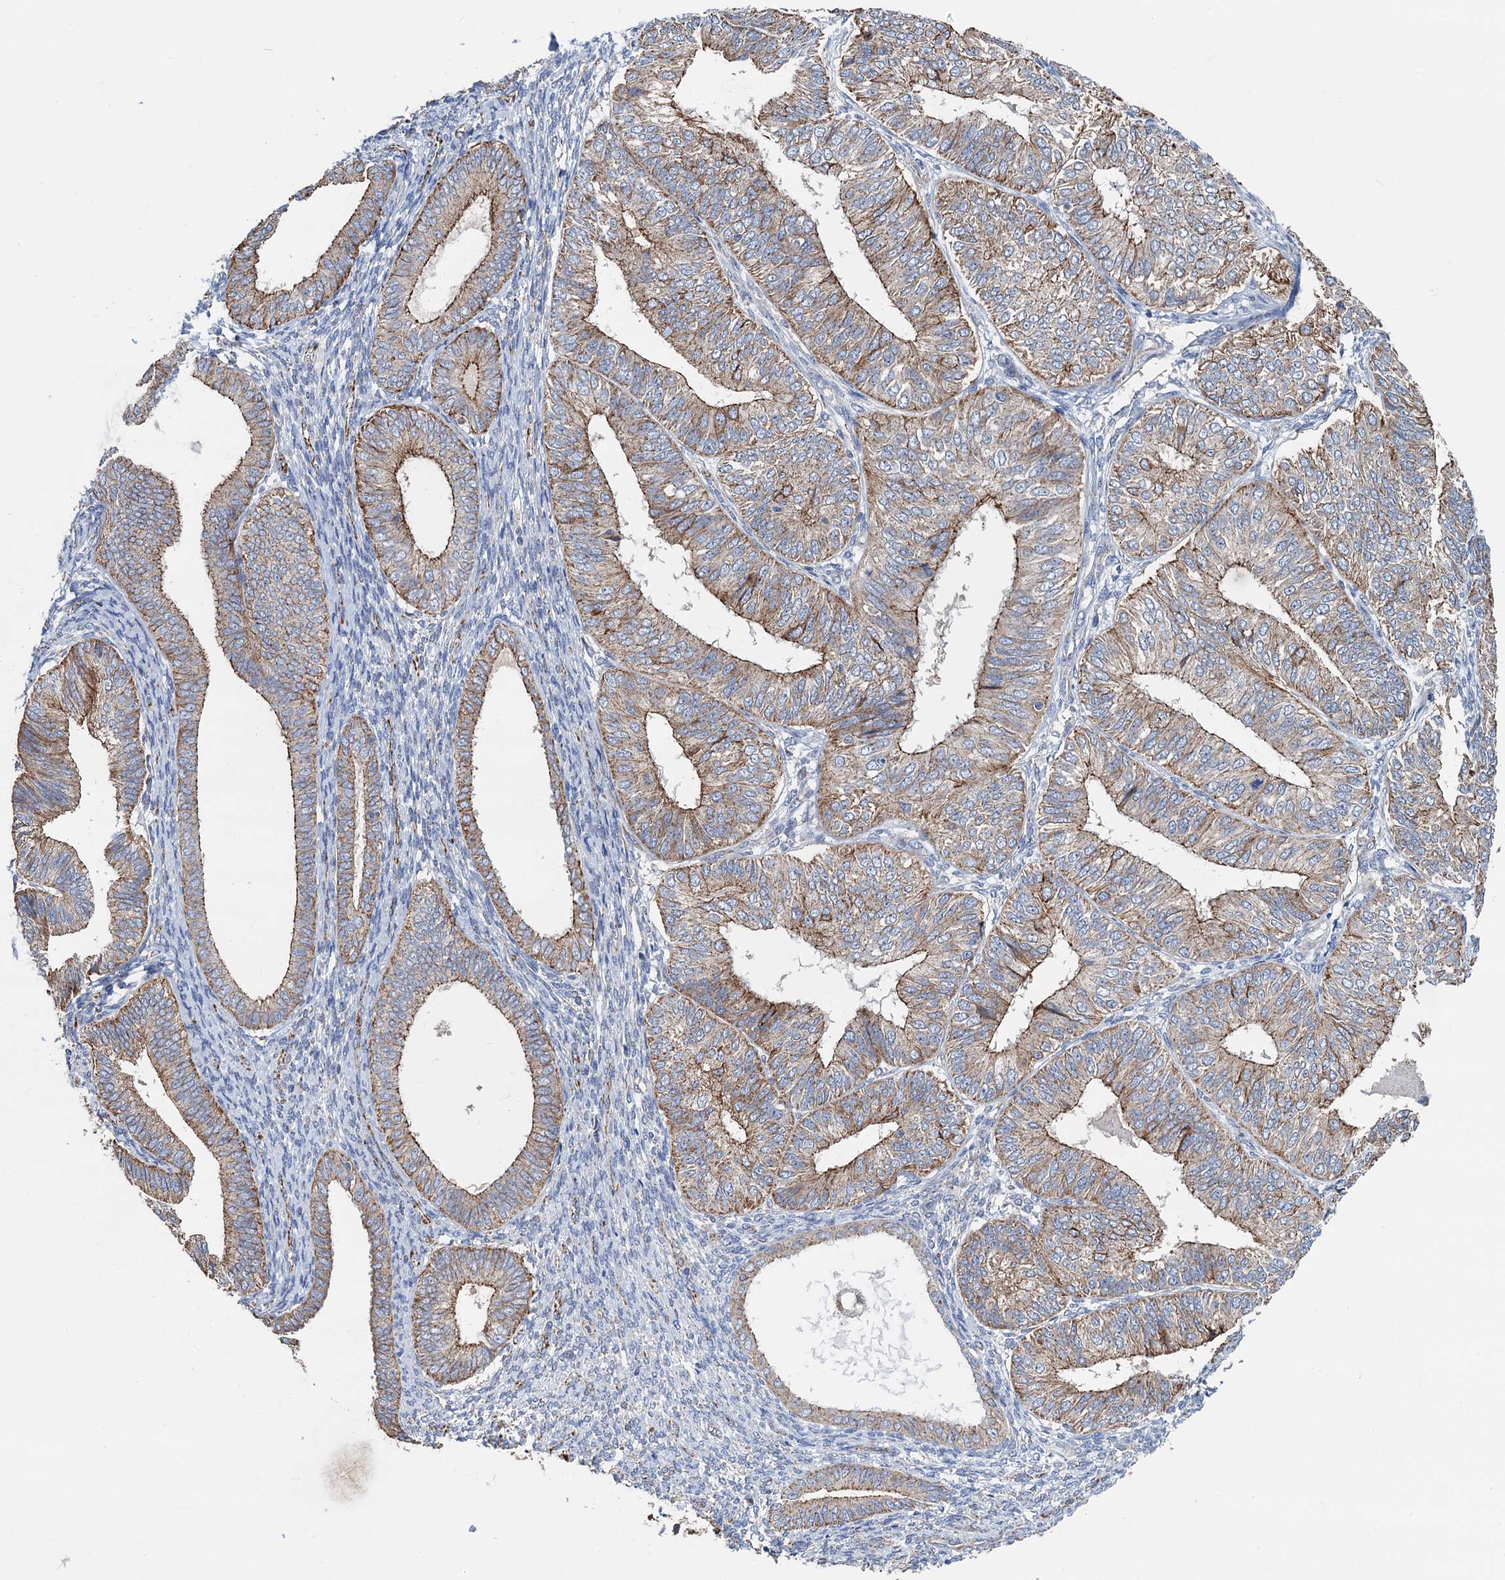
{"staining": {"intensity": "moderate", "quantity": "25%-75%", "location": "cytoplasmic/membranous"}, "tissue": "endometrial cancer", "cell_type": "Tumor cells", "image_type": "cancer", "snomed": [{"axis": "morphology", "description": "Adenocarcinoma, NOS"}, {"axis": "topography", "description": "Endometrium"}], "caption": "Protein staining exhibits moderate cytoplasmic/membranous staining in about 25%-75% of tumor cells in adenocarcinoma (endometrial). Immunohistochemistry (ihc) stains the protein in brown and the nuclei are stained blue.", "gene": "DGLUCY", "patient": {"sex": "female", "age": 58}}